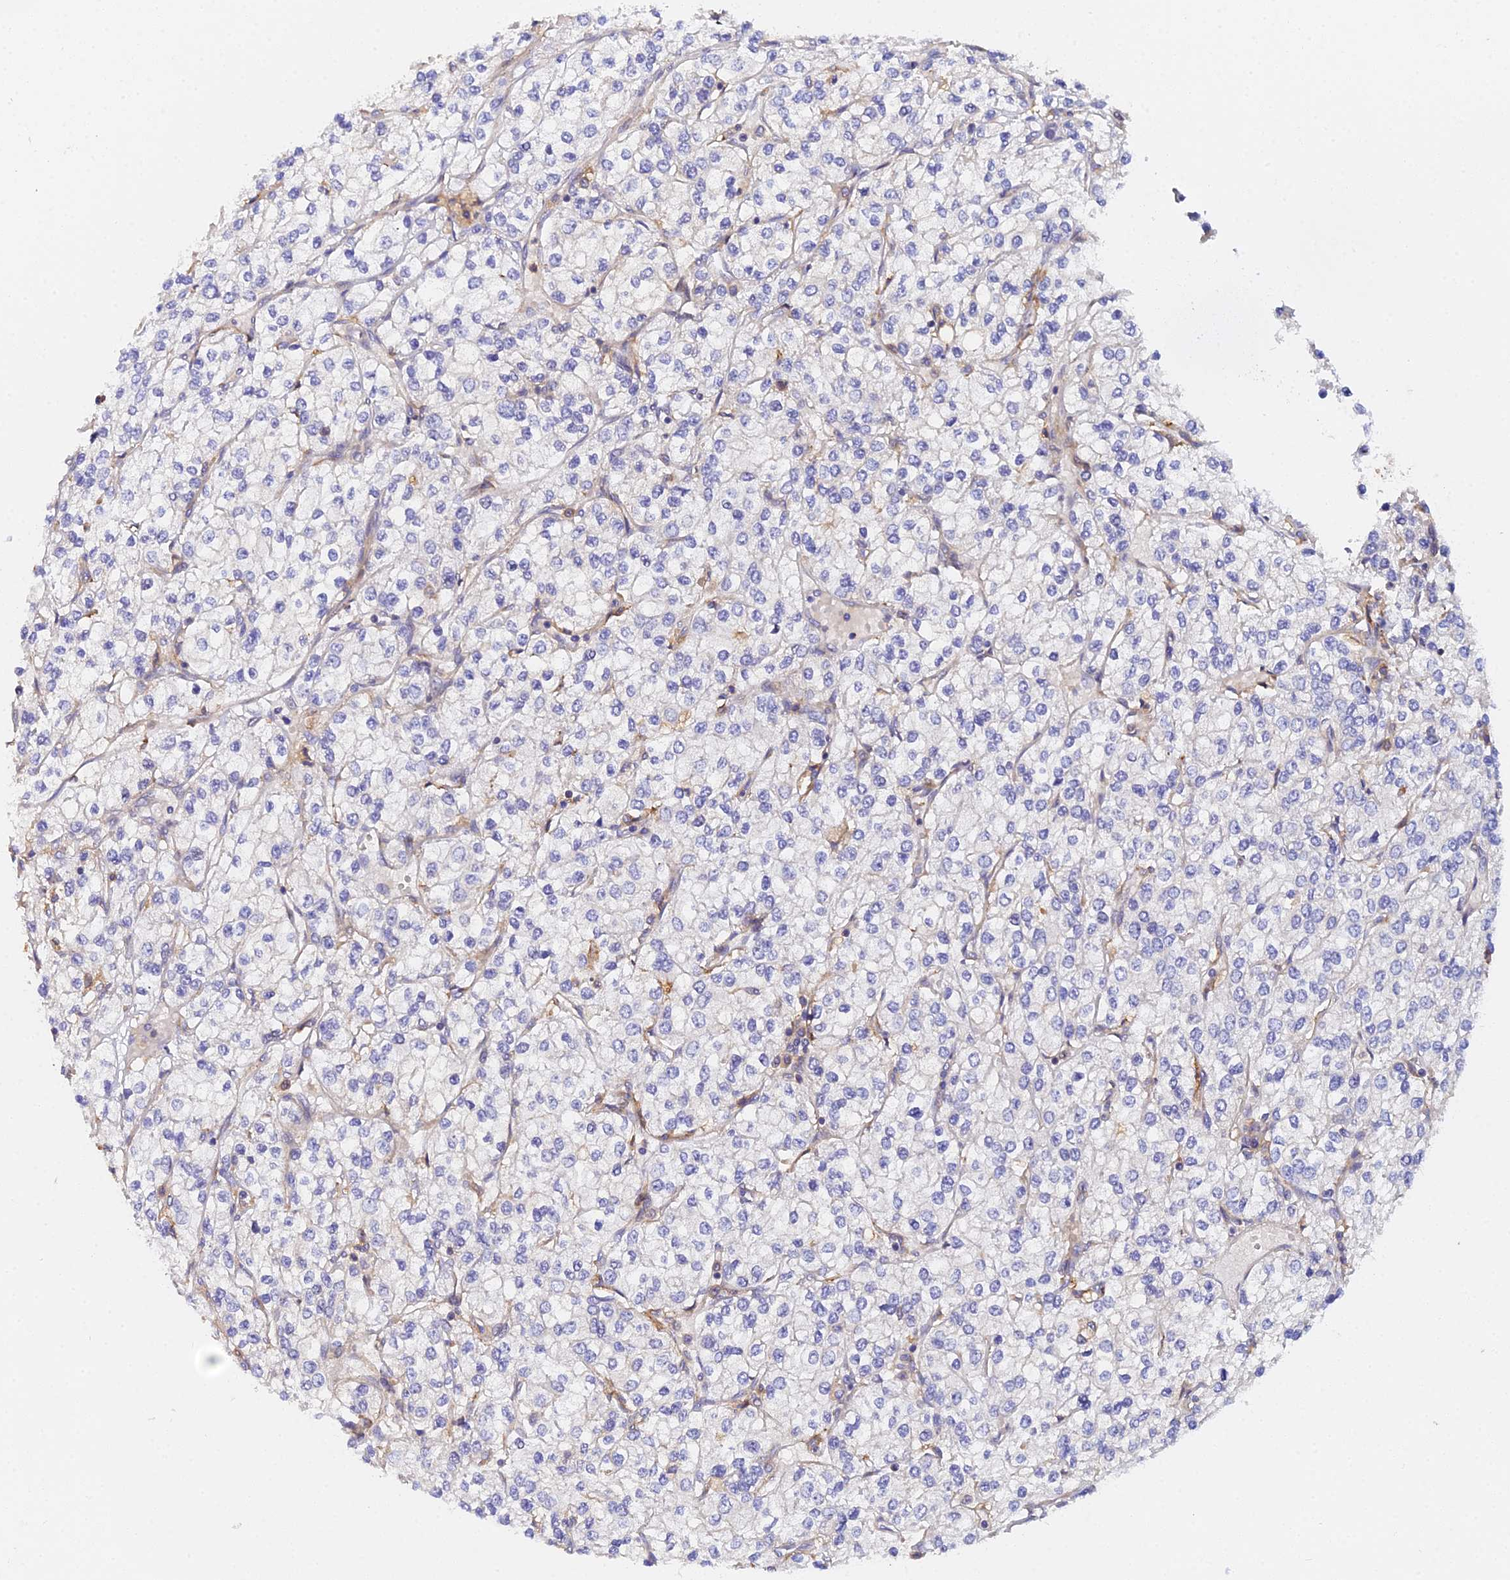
{"staining": {"intensity": "negative", "quantity": "none", "location": "none"}, "tissue": "renal cancer", "cell_type": "Tumor cells", "image_type": "cancer", "snomed": [{"axis": "morphology", "description": "Adenocarcinoma, NOS"}, {"axis": "topography", "description": "Kidney"}], "caption": "Immunohistochemistry (IHC) of human renal adenocarcinoma demonstrates no positivity in tumor cells. (Brightfield microscopy of DAB immunohistochemistry at high magnification).", "gene": "GNG5B", "patient": {"sex": "male", "age": 80}}